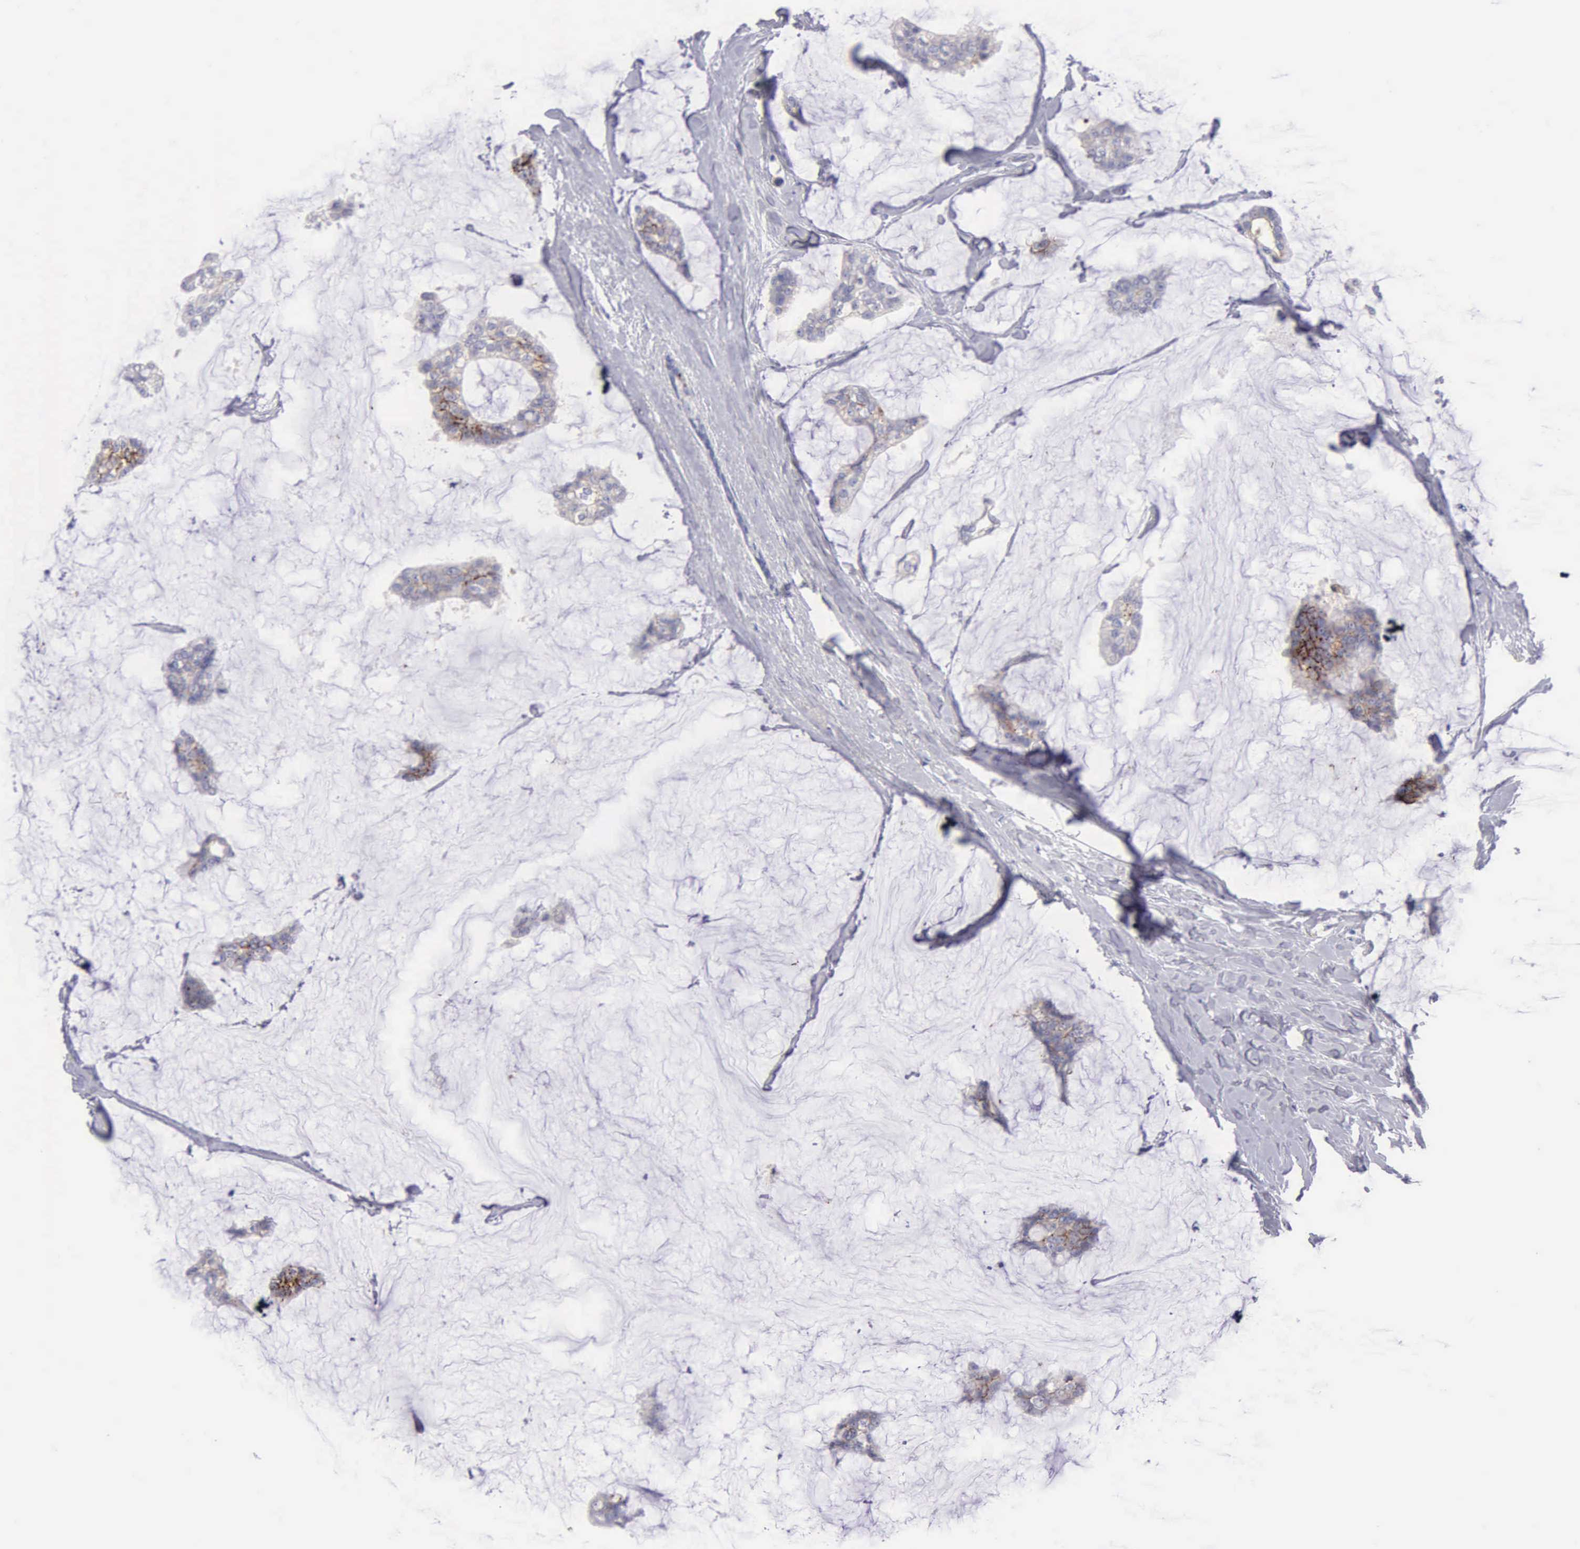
{"staining": {"intensity": "weak", "quantity": "25%-75%", "location": "cytoplasmic/membranous"}, "tissue": "breast cancer", "cell_type": "Tumor cells", "image_type": "cancer", "snomed": [{"axis": "morphology", "description": "Duct carcinoma"}, {"axis": "topography", "description": "Breast"}], "caption": "Breast invasive ductal carcinoma was stained to show a protein in brown. There is low levels of weak cytoplasmic/membranous positivity in about 25%-75% of tumor cells.", "gene": "APP", "patient": {"sex": "female", "age": 93}}